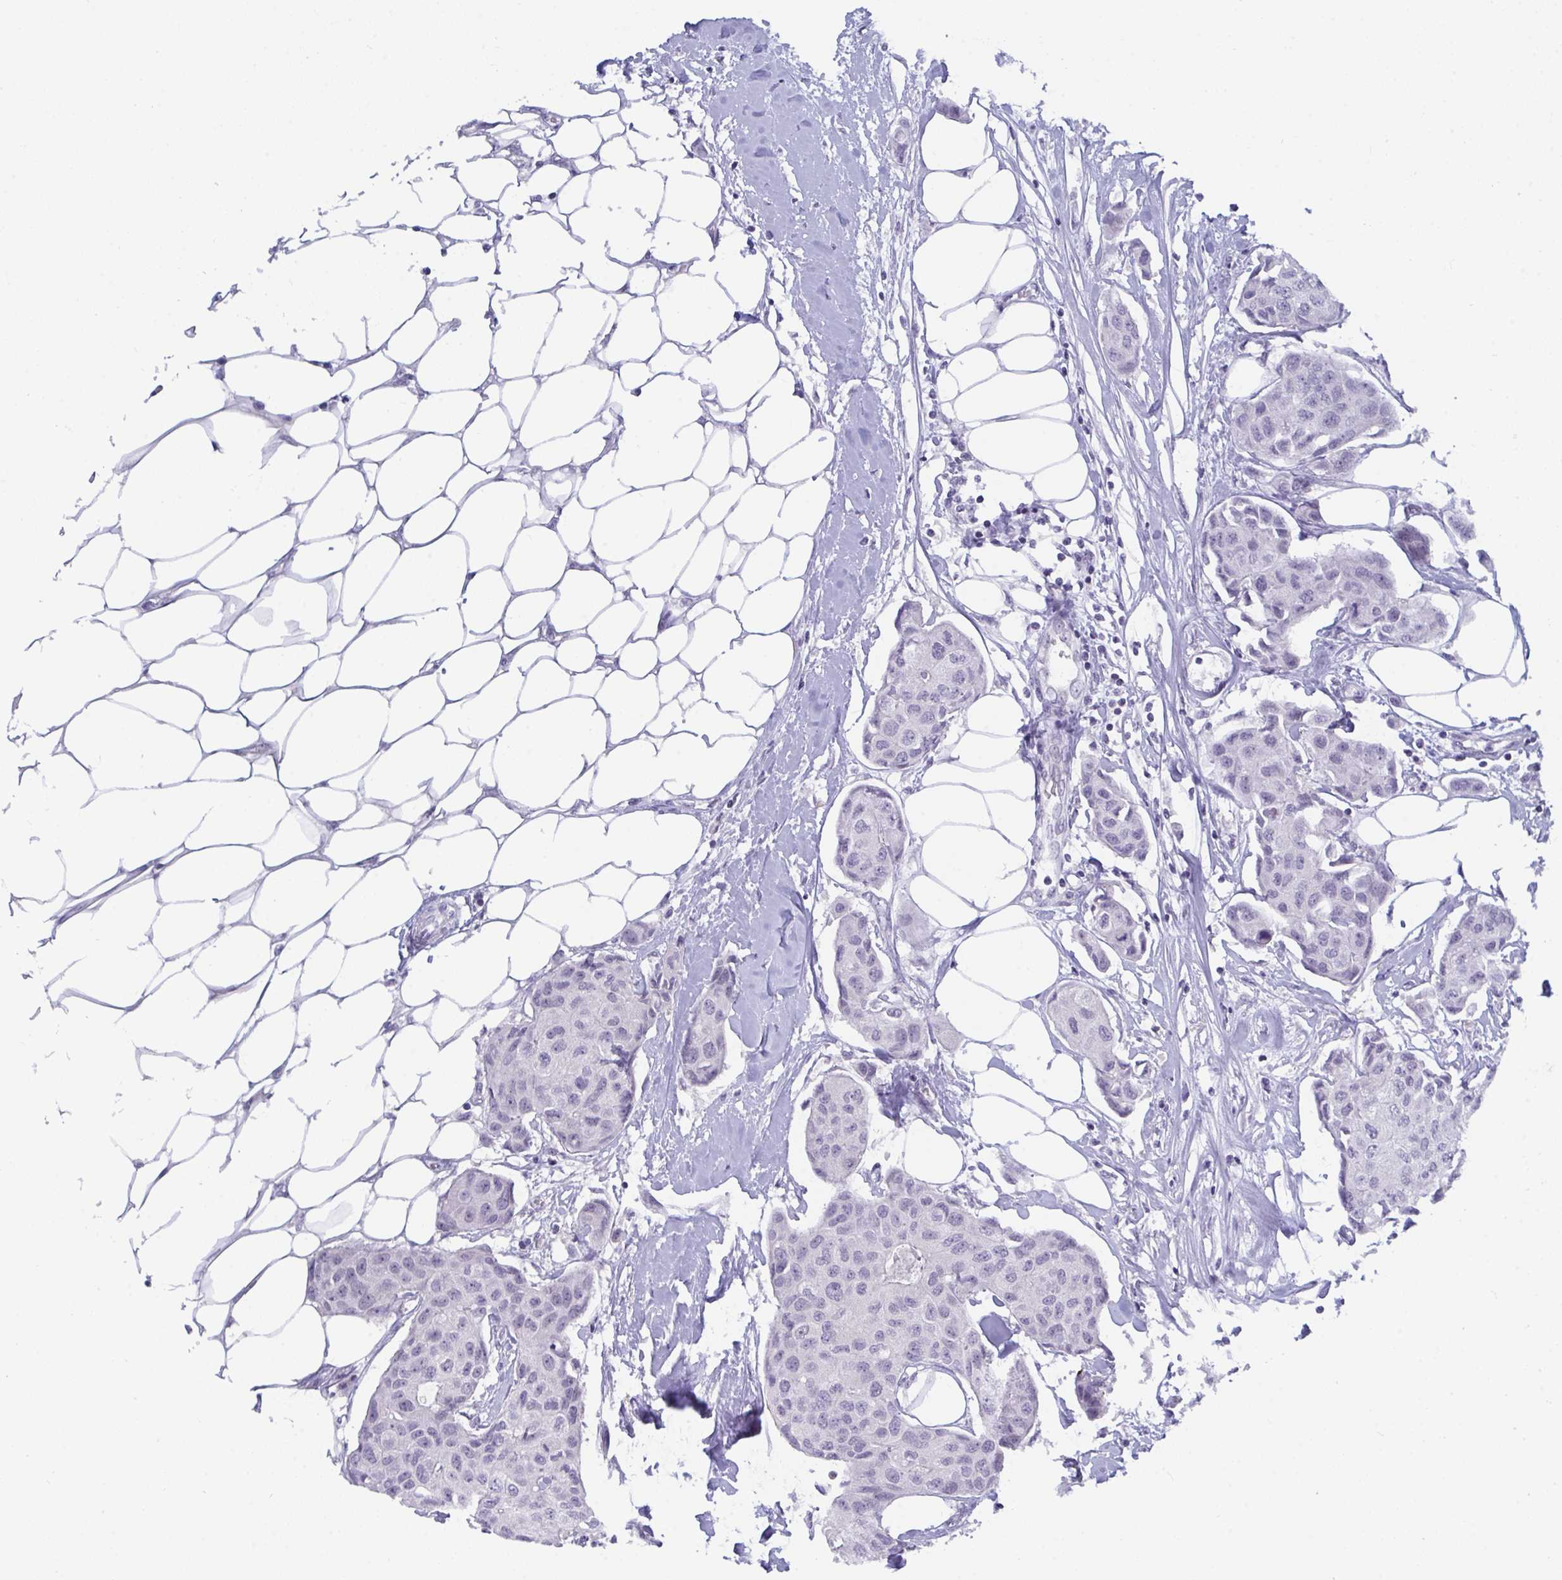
{"staining": {"intensity": "negative", "quantity": "none", "location": "none"}, "tissue": "breast cancer", "cell_type": "Tumor cells", "image_type": "cancer", "snomed": [{"axis": "morphology", "description": "Duct carcinoma"}, {"axis": "topography", "description": "Breast"}, {"axis": "topography", "description": "Lymph node"}], "caption": "Immunohistochemical staining of human intraductal carcinoma (breast) shows no significant staining in tumor cells. (Brightfield microscopy of DAB immunohistochemistry (IHC) at high magnification).", "gene": "BMAL2", "patient": {"sex": "female", "age": 80}}